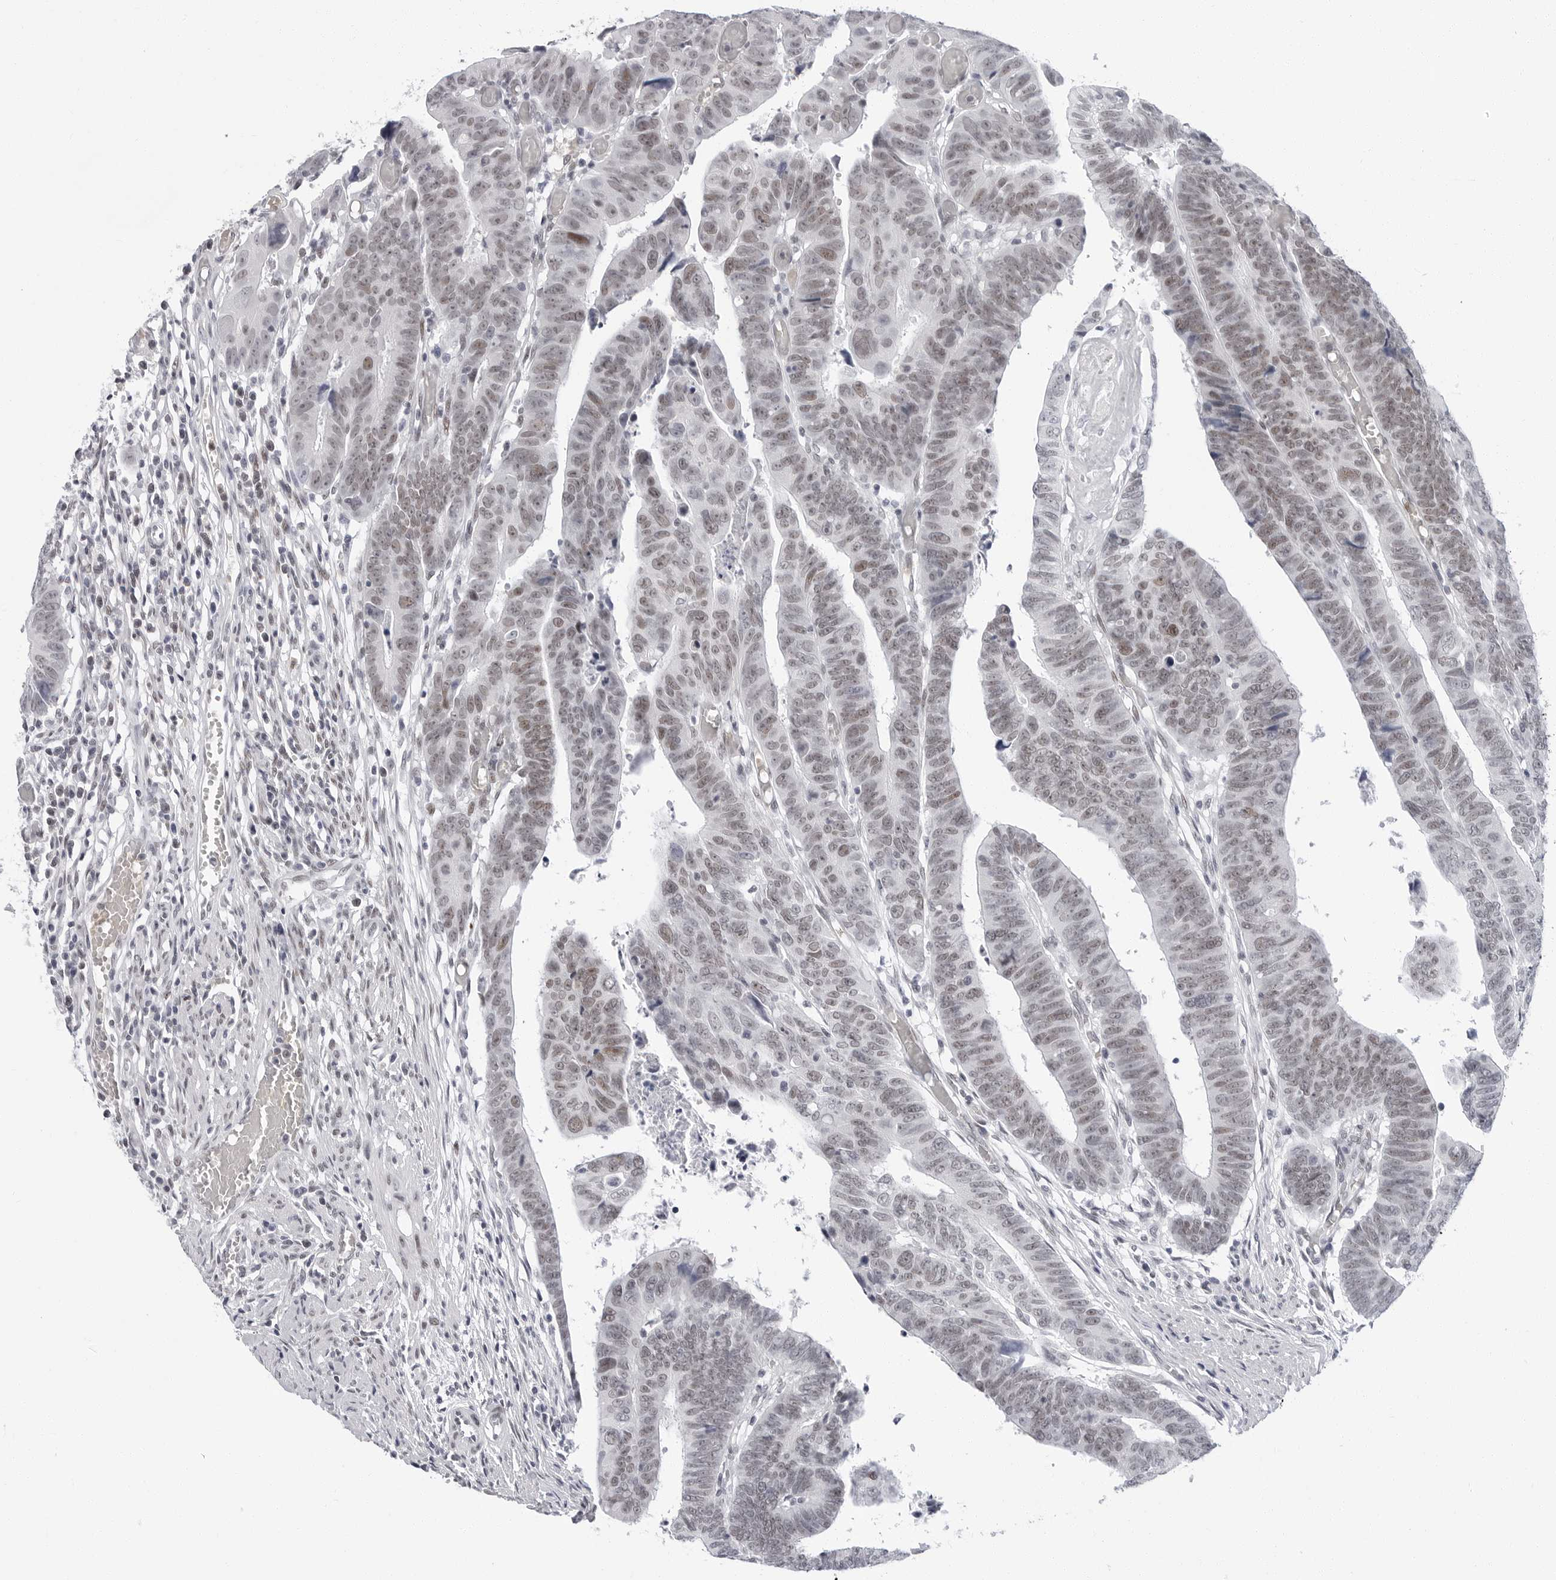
{"staining": {"intensity": "weak", "quantity": ">75%", "location": "nuclear"}, "tissue": "colorectal cancer", "cell_type": "Tumor cells", "image_type": "cancer", "snomed": [{"axis": "morphology", "description": "Adenocarcinoma, NOS"}, {"axis": "topography", "description": "Rectum"}], "caption": "Immunohistochemical staining of human colorectal adenocarcinoma shows weak nuclear protein expression in approximately >75% of tumor cells.", "gene": "VEZF1", "patient": {"sex": "female", "age": 65}}